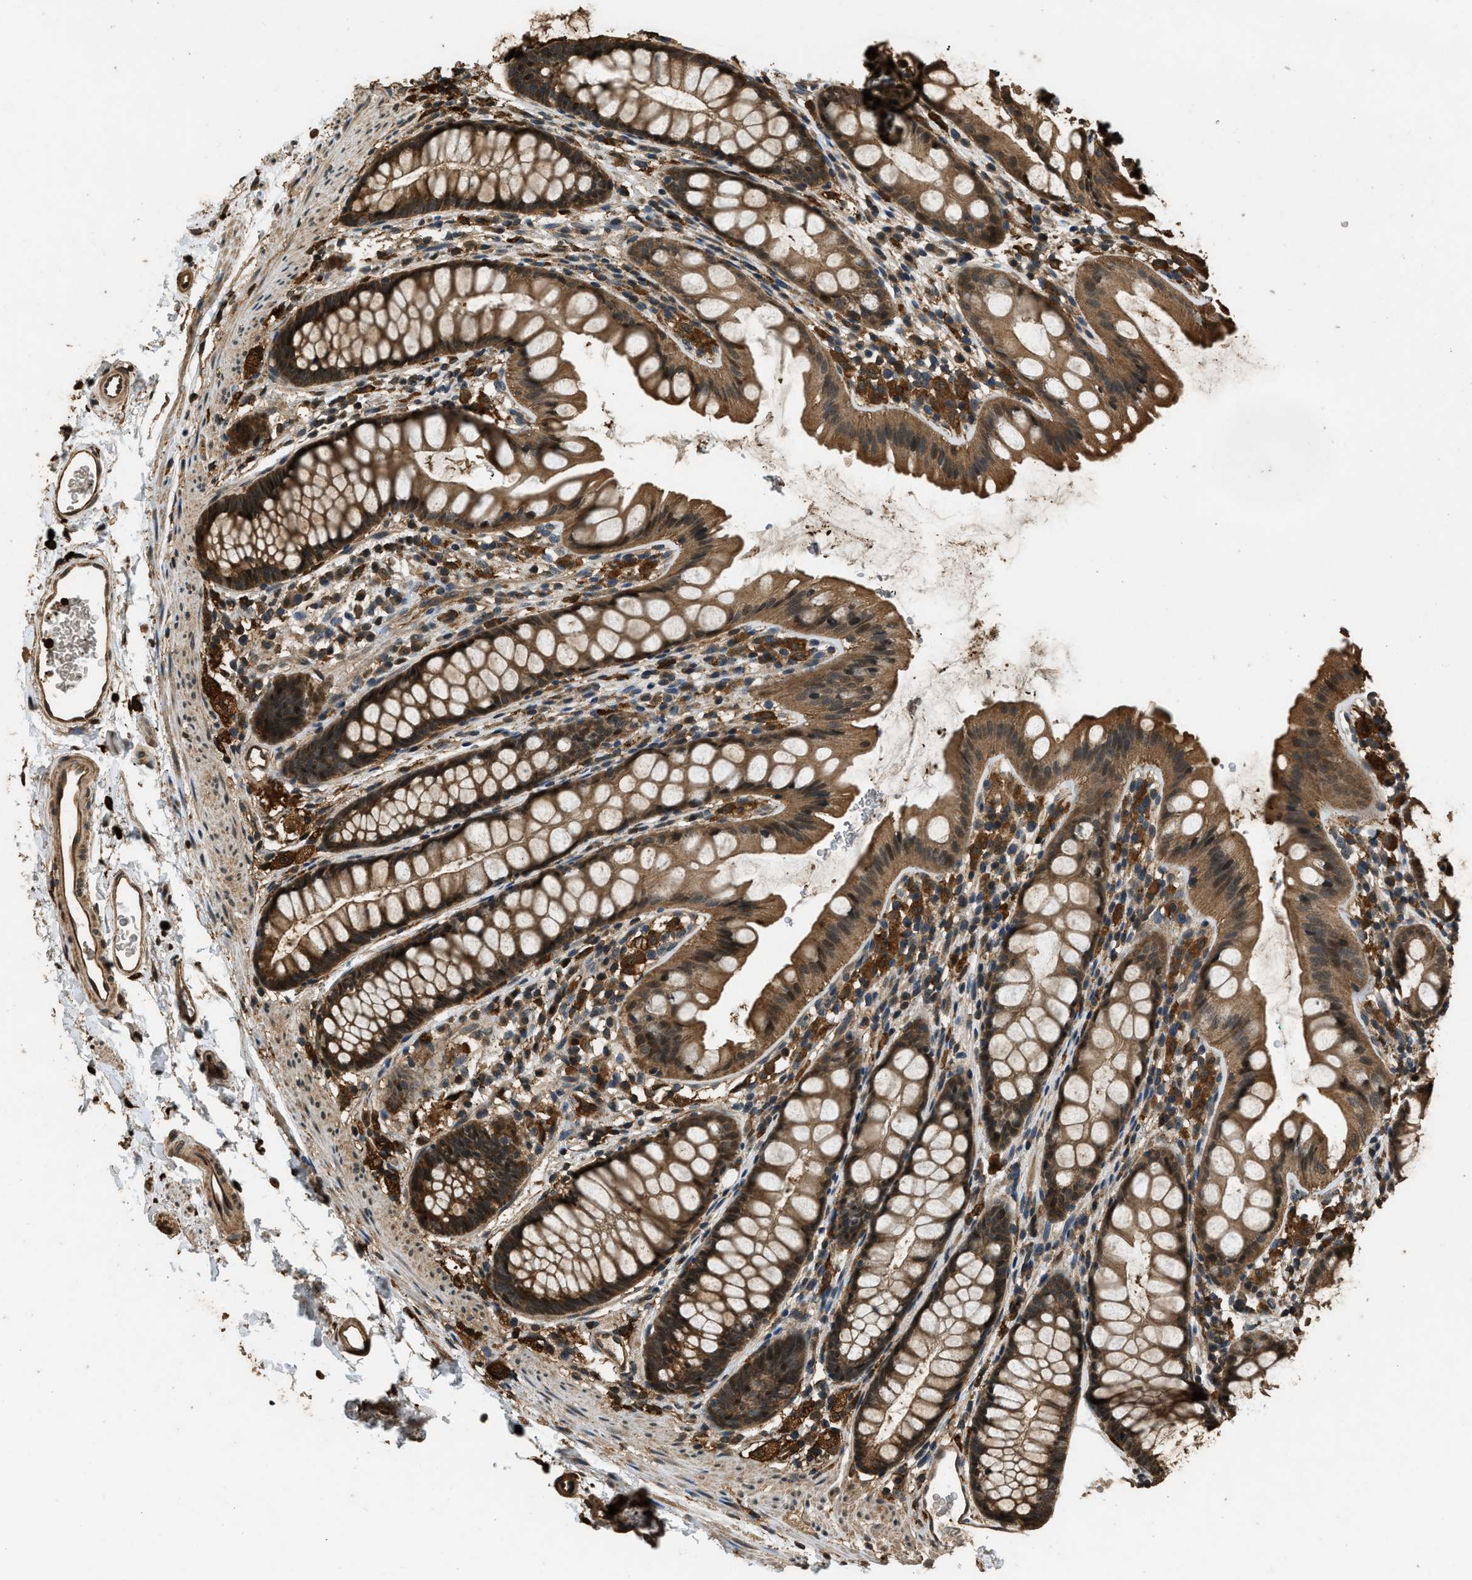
{"staining": {"intensity": "moderate", "quantity": ">75%", "location": "cytoplasmic/membranous"}, "tissue": "rectum", "cell_type": "Glandular cells", "image_type": "normal", "snomed": [{"axis": "morphology", "description": "Normal tissue, NOS"}, {"axis": "topography", "description": "Rectum"}], "caption": "Immunohistochemistry (IHC) micrograph of benign human rectum stained for a protein (brown), which exhibits medium levels of moderate cytoplasmic/membranous staining in approximately >75% of glandular cells.", "gene": "RAP2A", "patient": {"sex": "female", "age": 65}}